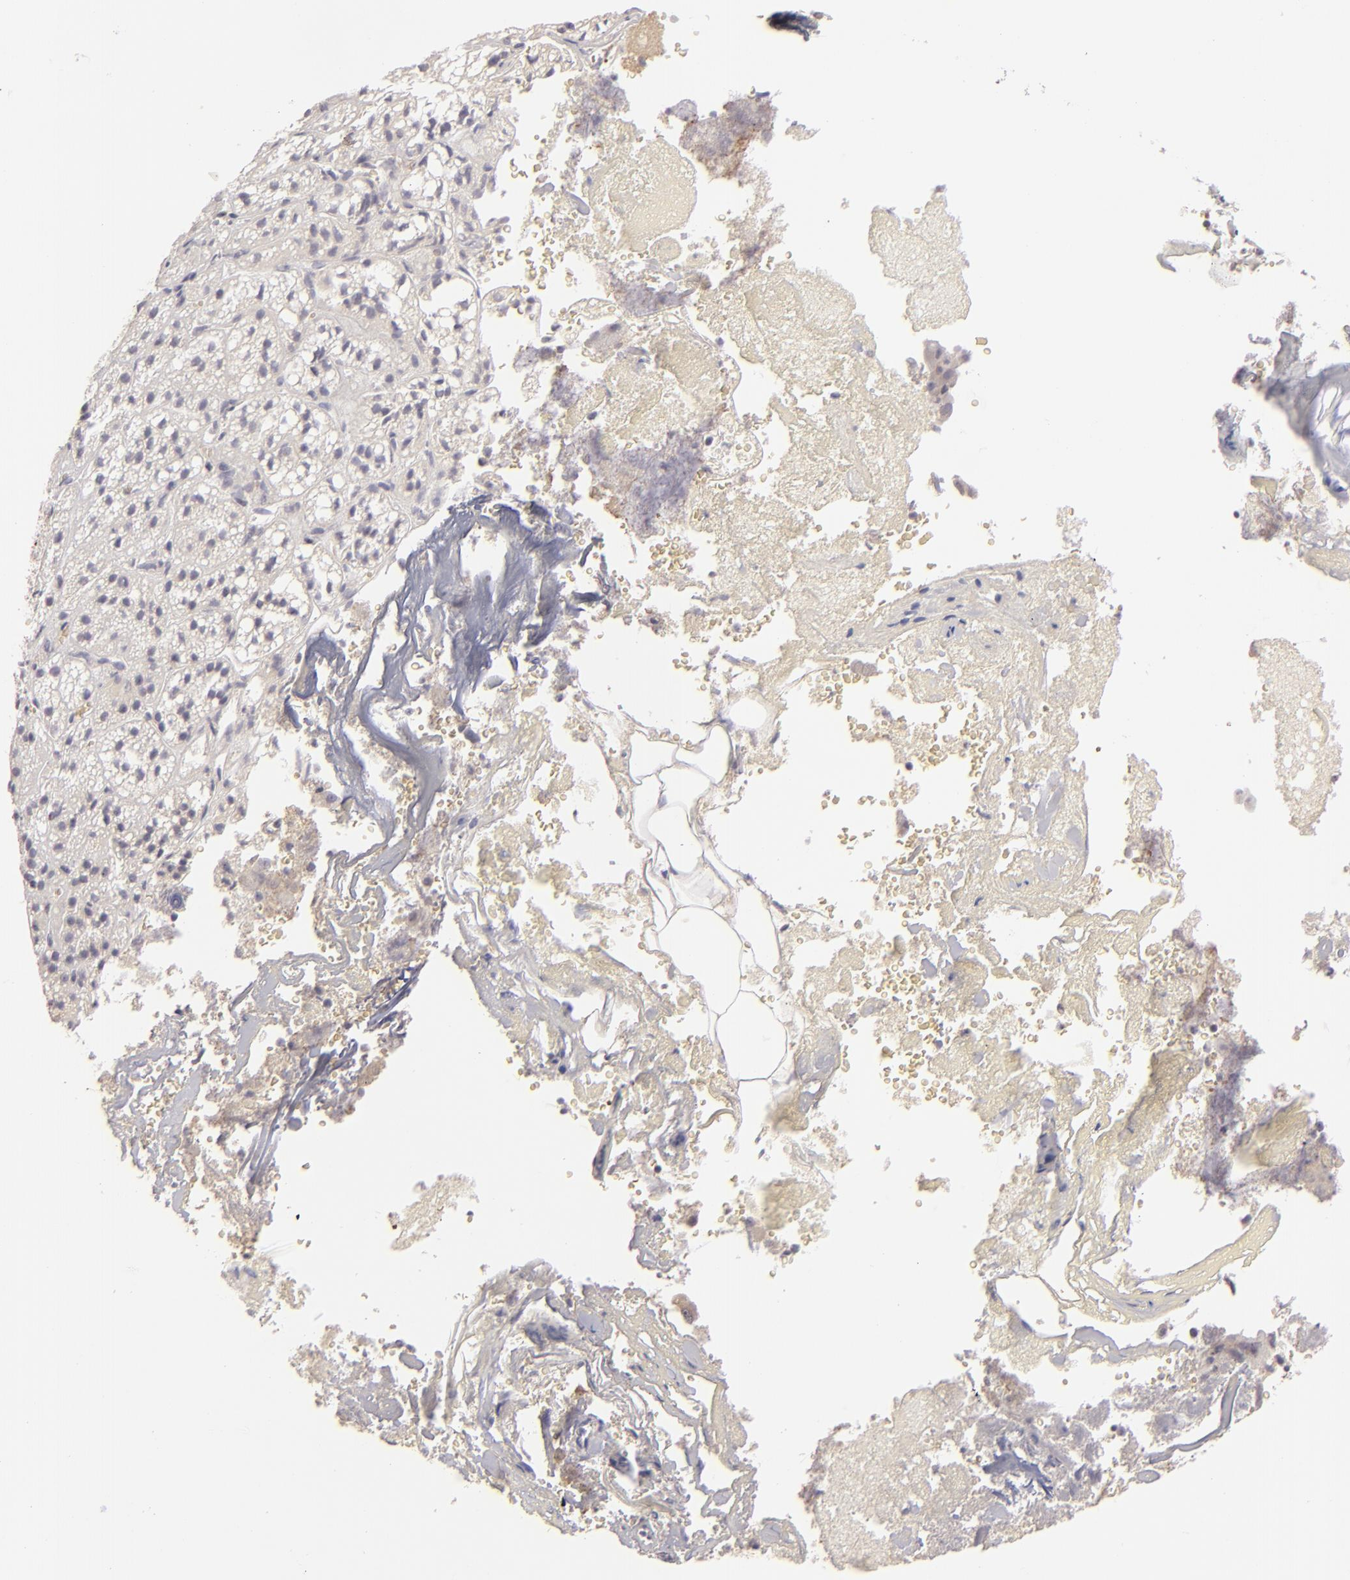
{"staining": {"intensity": "negative", "quantity": "none", "location": "none"}, "tissue": "adrenal gland", "cell_type": "Glandular cells", "image_type": "normal", "snomed": [{"axis": "morphology", "description": "Normal tissue, NOS"}, {"axis": "topography", "description": "Adrenal gland"}], "caption": "There is no significant staining in glandular cells of adrenal gland. (IHC, brightfield microscopy, high magnification).", "gene": "MAGEA1", "patient": {"sex": "female", "age": 71}}